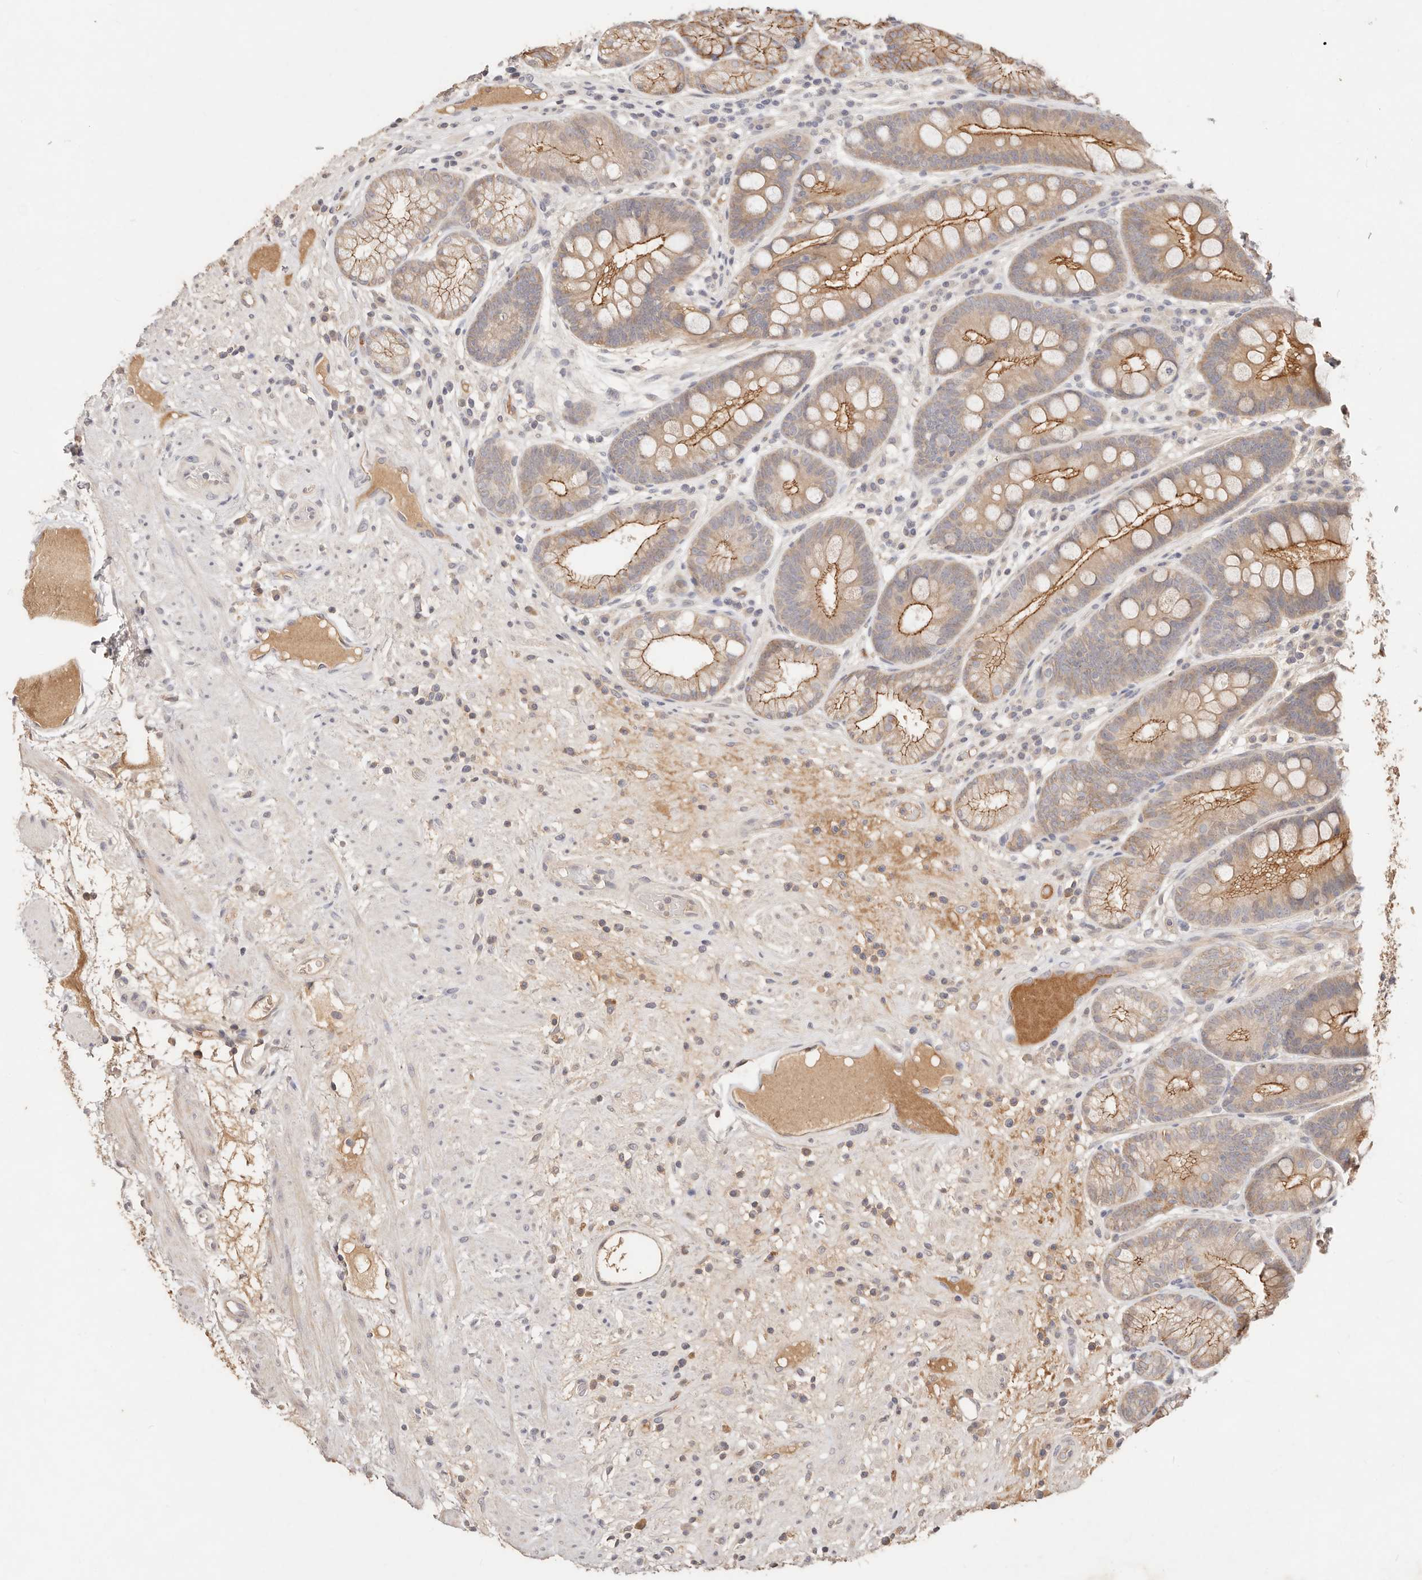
{"staining": {"intensity": "strong", "quantity": "25%-75%", "location": "cytoplasmic/membranous"}, "tissue": "stomach", "cell_type": "Glandular cells", "image_type": "normal", "snomed": [{"axis": "morphology", "description": "Normal tissue, NOS"}, {"axis": "topography", "description": "Stomach"}], "caption": "The image demonstrates staining of benign stomach, revealing strong cytoplasmic/membranous protein staining (brown color) within glandular cells.", "gene": "CXADR", "patient": {"sex": "male", "age": 57}}